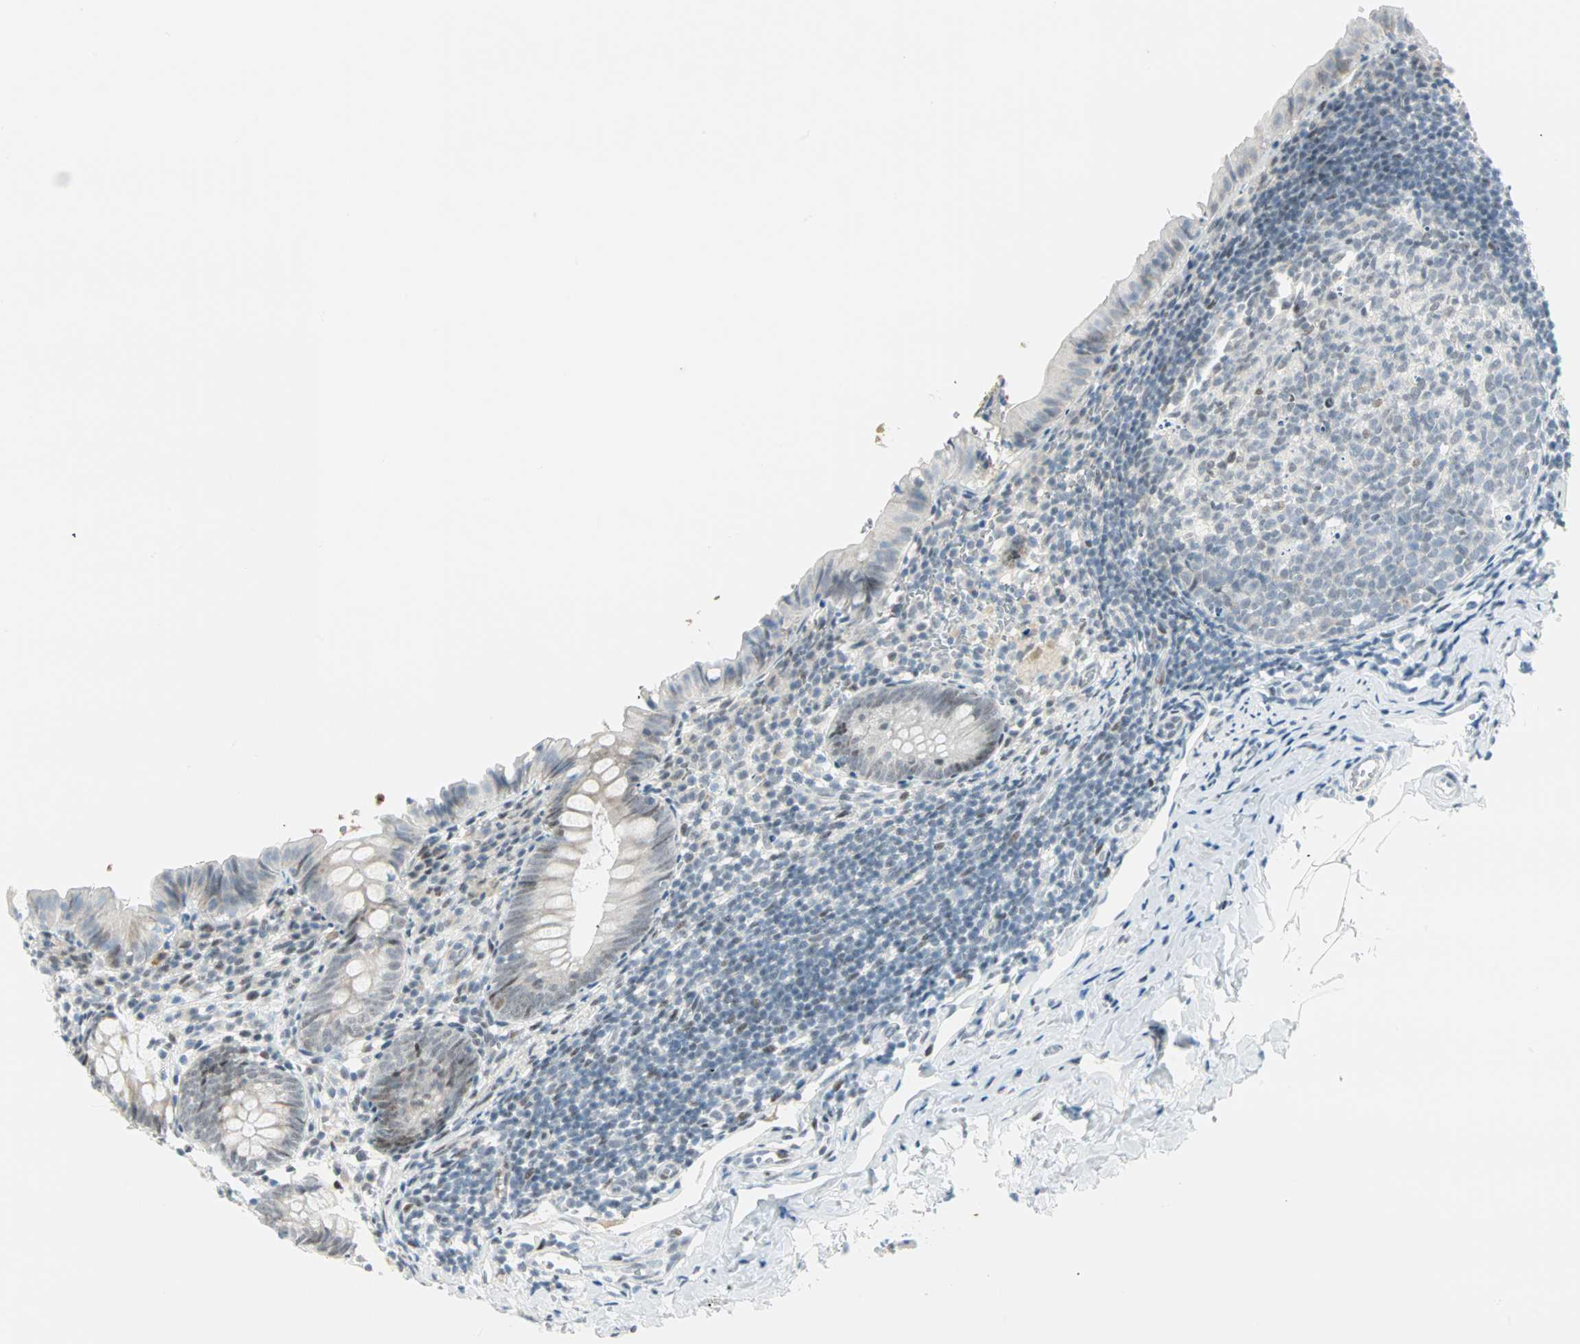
{"staining": {"intensity": "negative", "quantity": "none", "location": "none"}, "tissue": "appendix", "cell_type": "Glandular cells", "image_type": "normal", "snomed": [{"axis": "morphology", "description": "Normal tissue, NOS"}, {"axis": "topography", "description": "Appendix"}], "caption": "A photomicrograph of appendix stained for a protein exhibits no brown staining in glandular cells.", "gene": "PKNOX1", "patient": {"sex": "female", "age": 10}}